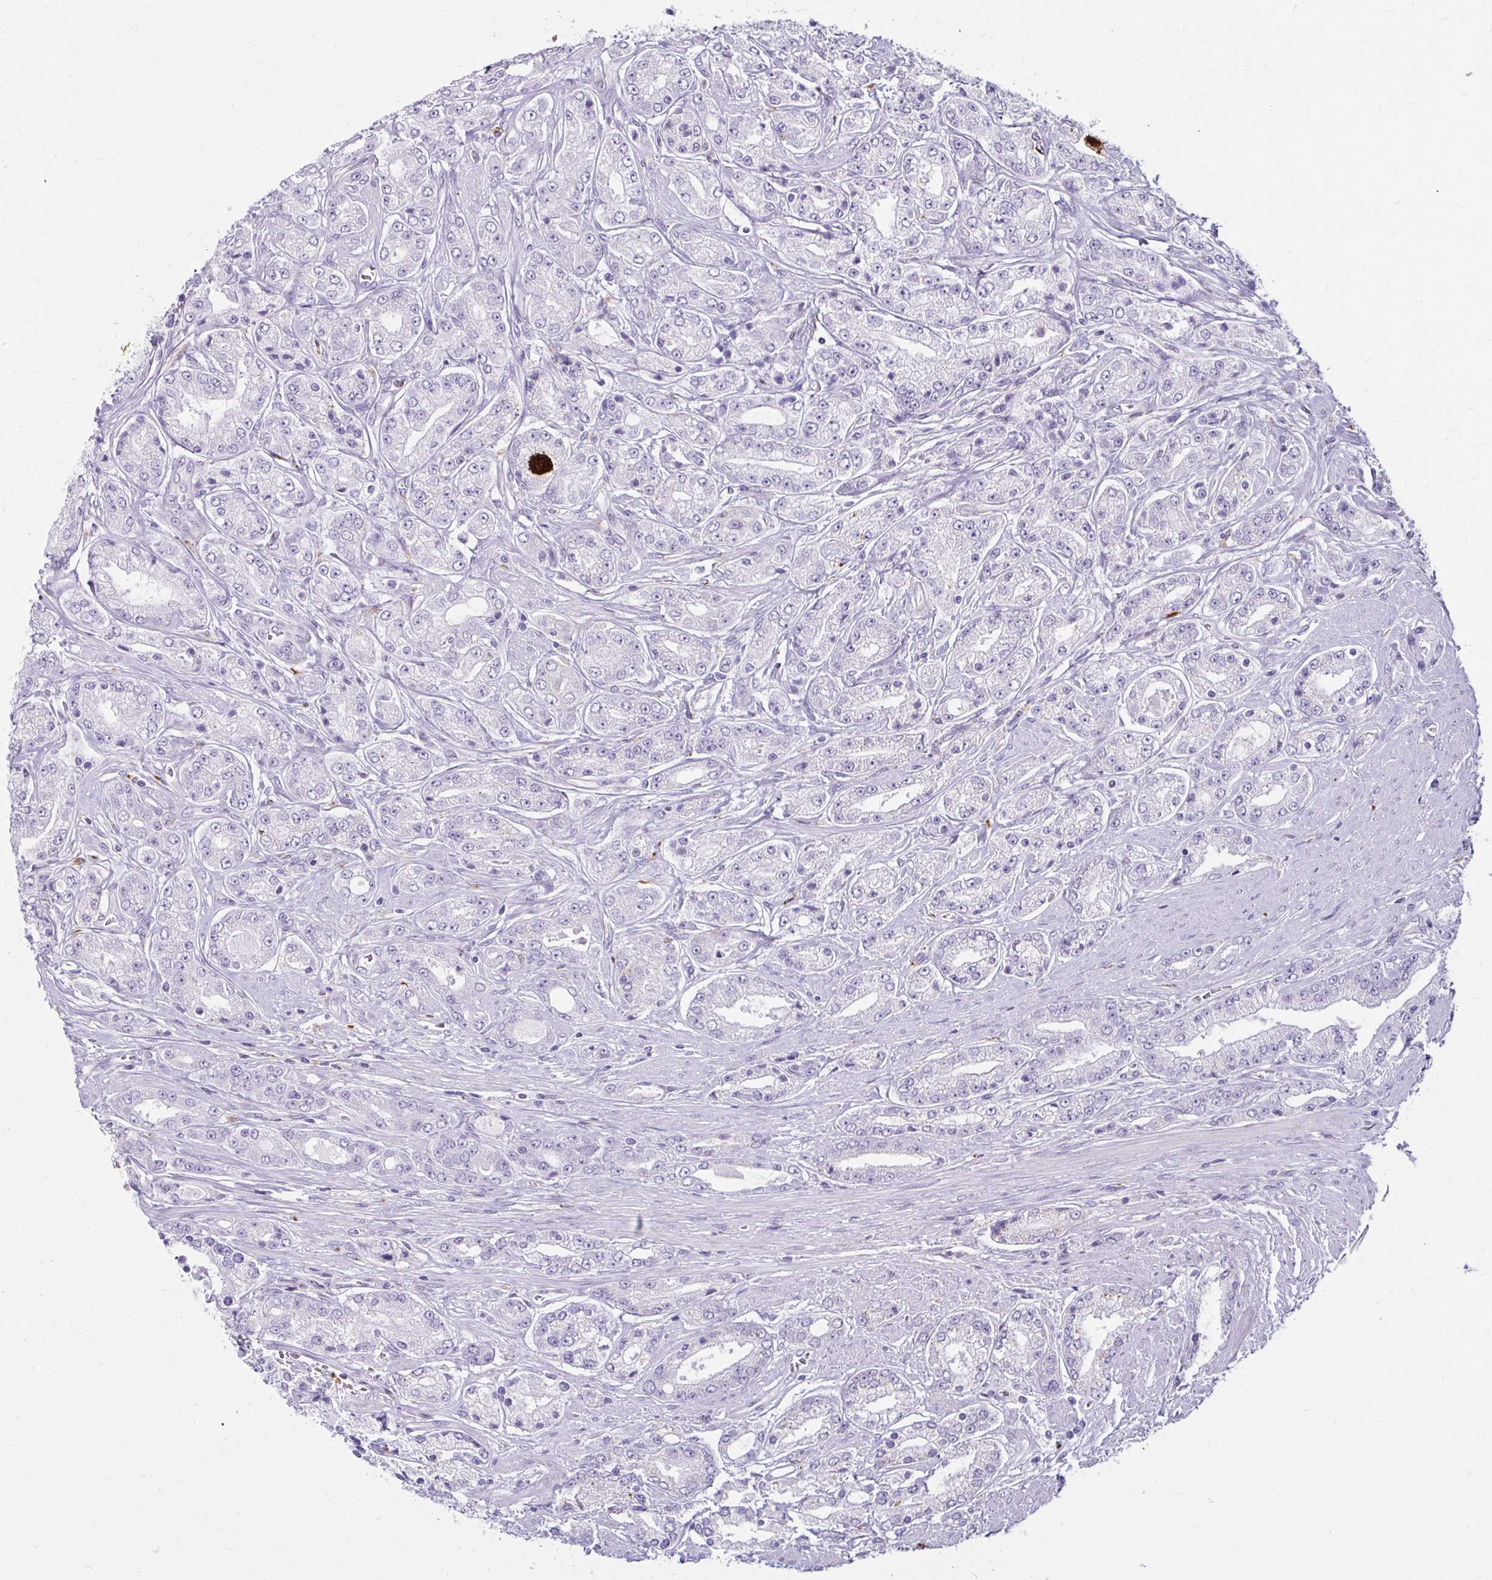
{"staining": {"intensity": "negative", "quantity": "none", "location": "none"}, "tissue": "prostate cancer", "cell_type": "Tumor cells", "image_type": "cancer", "snomed": [{"axis": "morphology", "description": "Adenocarcinoma, High grade"}, {"axis": "topography", "description": "Prostate"}], "caption": "Immunohistochemistry histopathology image of human high-grade adenocarcinoma (prostate) stained for a protein (brown), which reveals no staining in tumor cells.", "gene": "CTSZ", "patient": {"sex": "male", "age": 66}}